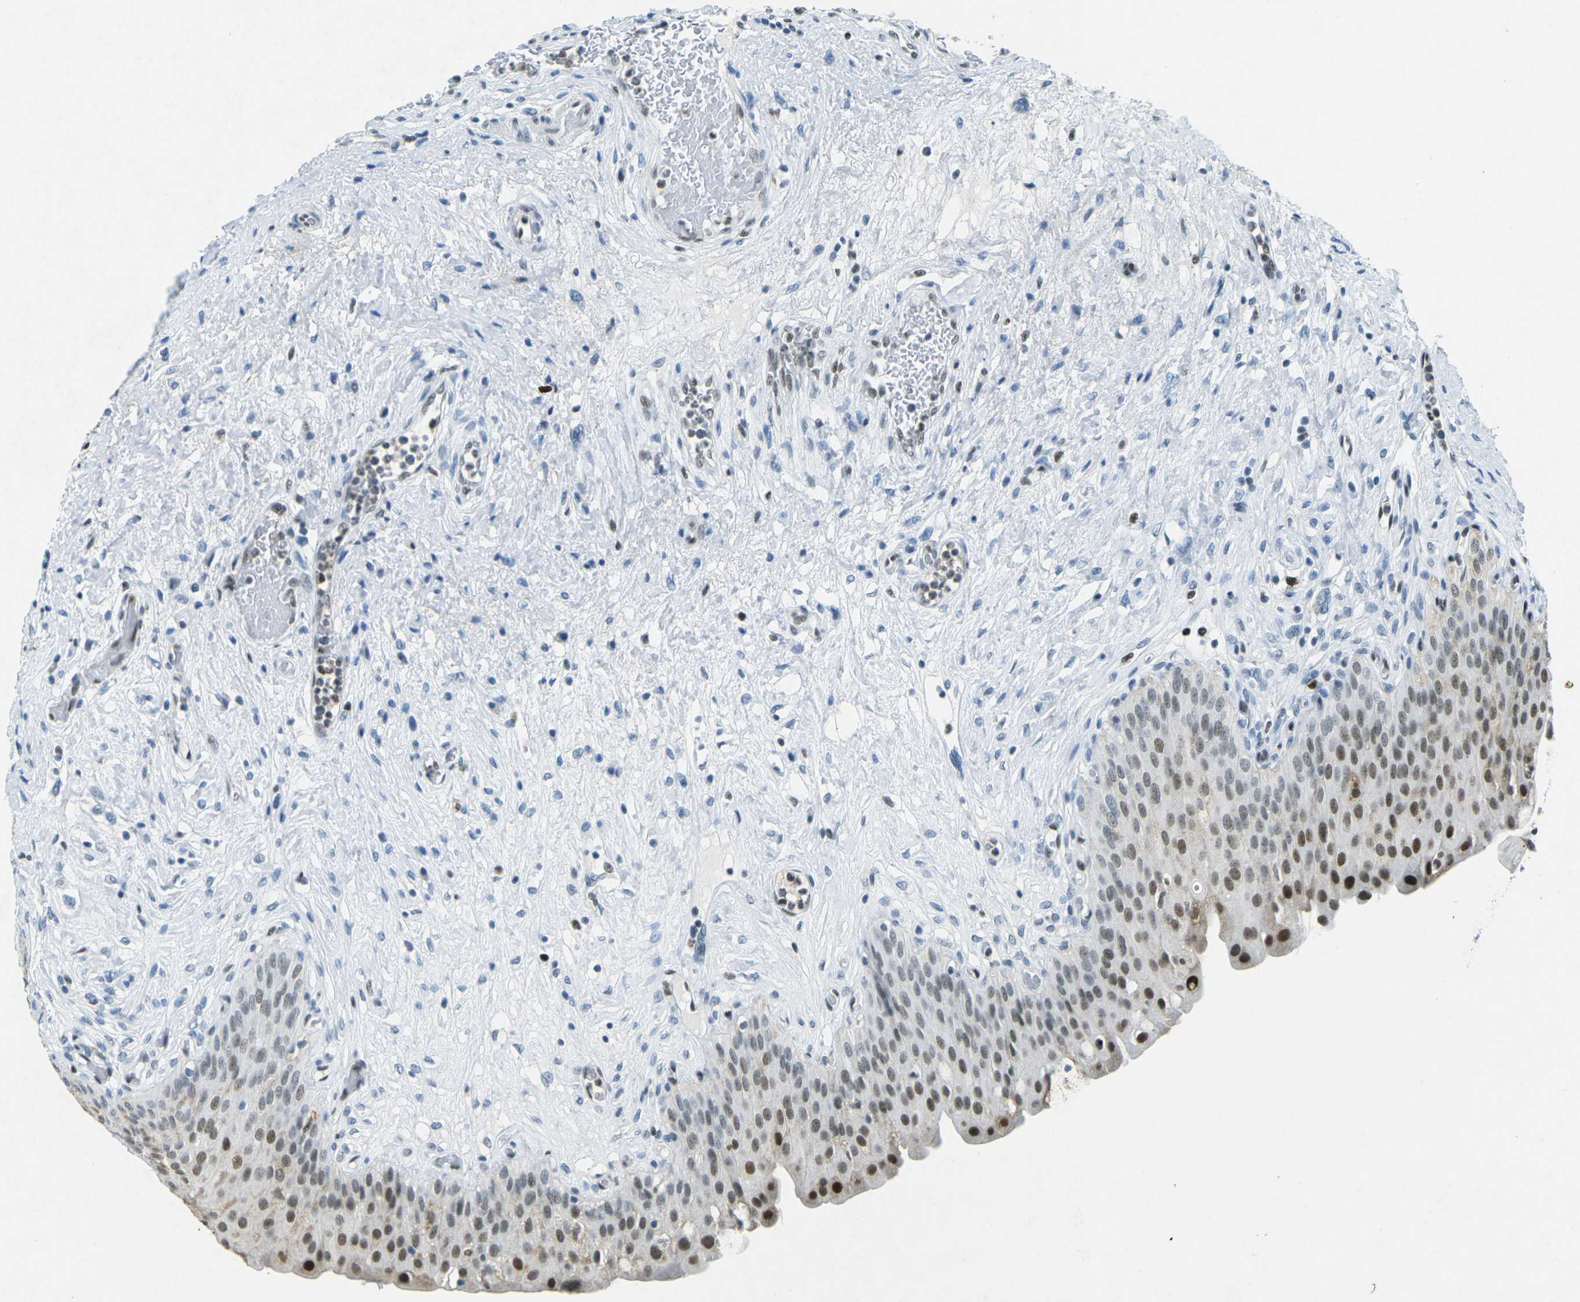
{"staining": {"intensity": "strong", "quantity": ">75%", "location": "nuclear"}, "tissue": "urinary bladder", "cell_type": "Urothelial cells", "image_type": "normal", "snomed": [{"axis": "morphology", "description": "Normal tissue, NOS"}, {"axis": "topography", "description": "Urinary bladder"}], "caption": "Immunohistochemistry (IHC) staining of unremarkable urinary bladder, which reveals high levels of strong nuclear staining in about >75% of urothelial cells indicating strong nuclear protein expression. The staining was performed using DAB (brown) for protein detection and nuclei were counterstained in hematoxylin (blue).", "gene": "RB1", "patient": {"sex": "male", "age": 46}}